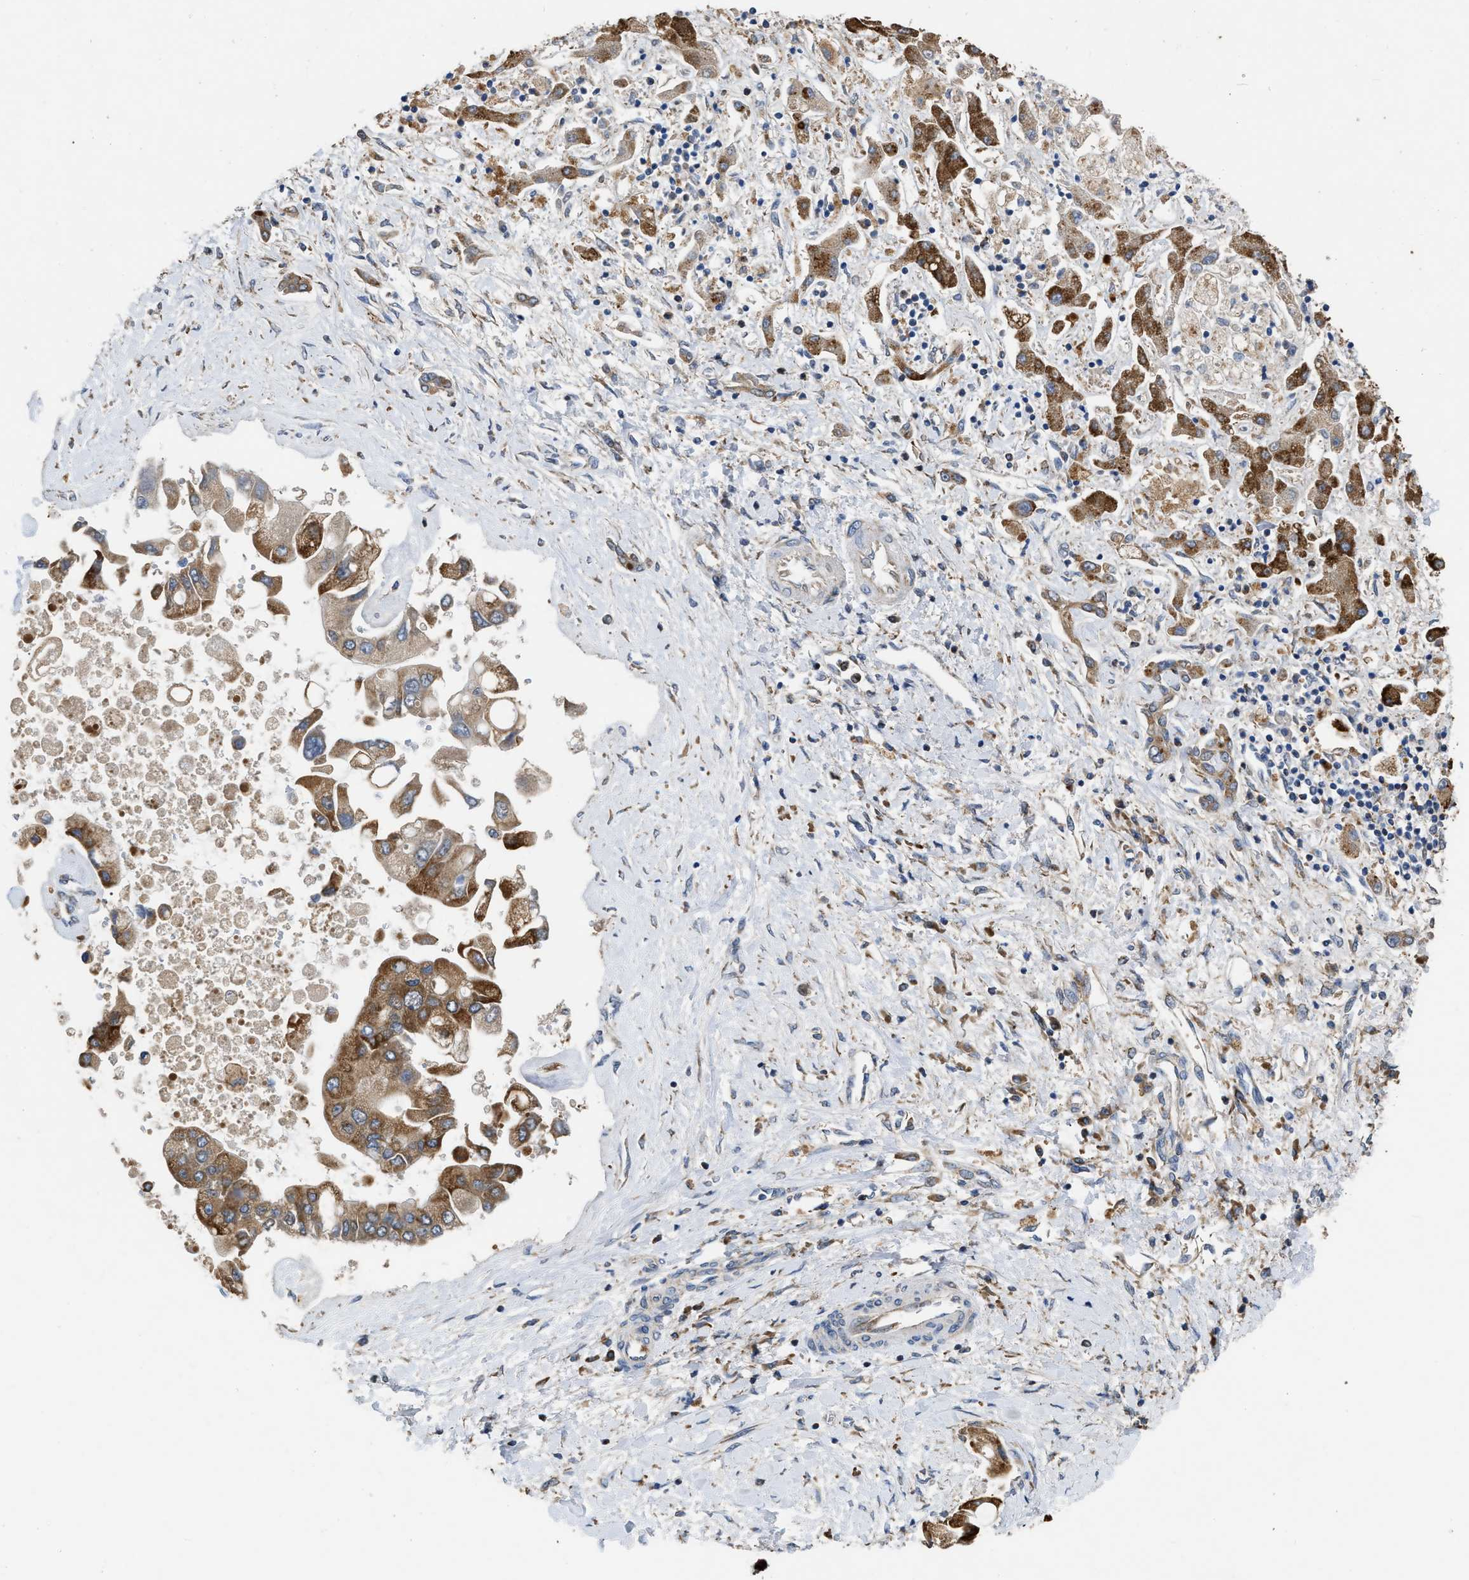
{"staining": {"intensity": "moderate", "quantity": ">75%", "location": "cytoplasmic/membranous"}, "tissue": "liver cancer", "cell_type": "Tumor cells", "image_type": "cancer", "snomed": [{"axis": "morphology", "description": "Cholangiocarcinoma"}, {"axis": "topography", "description": "Liver"}], "caption": "Liver cancer (cholangiocarcinoma) stained with a protein marker shows moderate staining in tumor cells.", "gene": "AK2", "patient": {"sex": "male", "age": 50}}